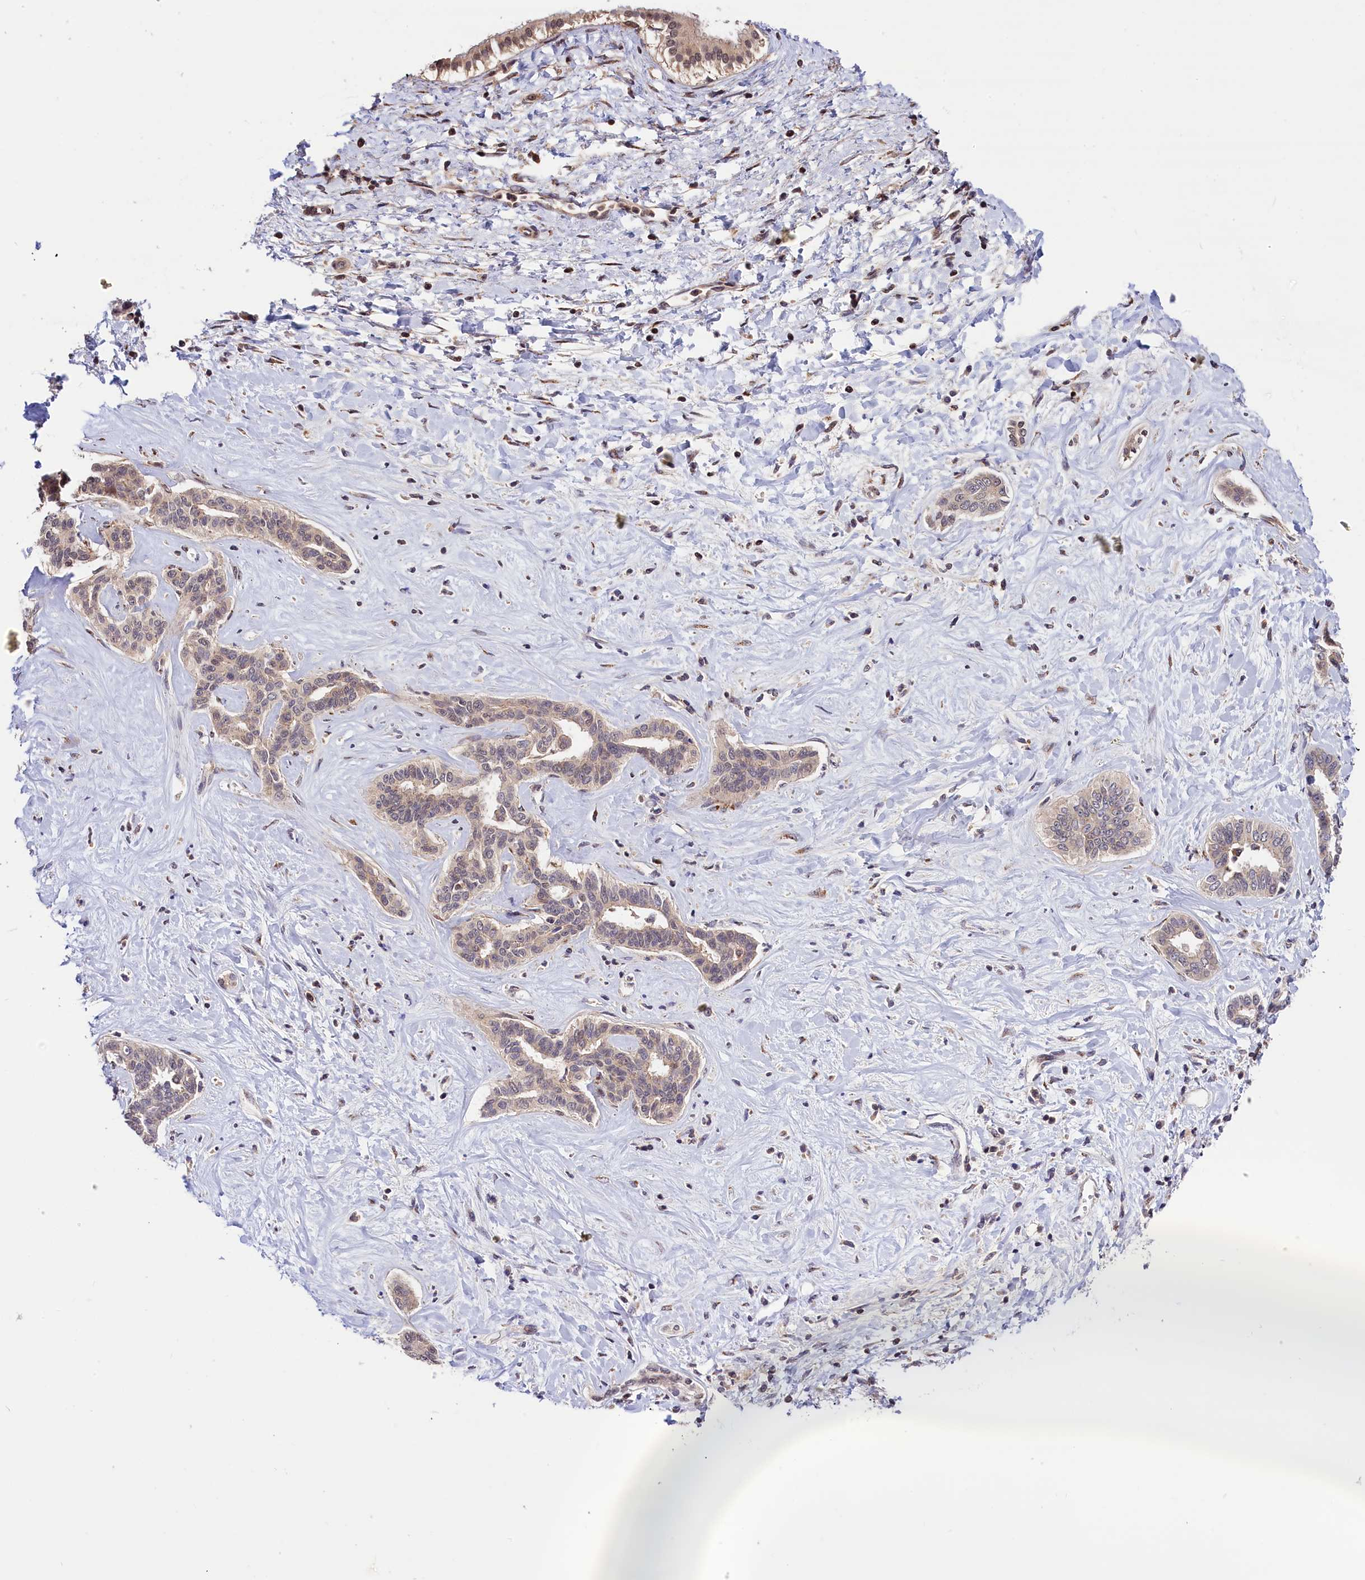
{"staining": {"intensity": "weak", "quantity": "25%-75%", "location": "cytoplasmic/membranous"}, "tissue": "liver cancer", "cell_type": "Tumor cells", "image_type": "cancer", "snomed": [{"axis": "morphology", "description": "Cholangiocarcinoma"}, {"axis": "topography", "description": "Liver"}], "caption": "Brown immunohistochemical staining in human liver cancer exhibits weak cytoplasmic/membranous staining in about 25%-75% of tumor cells.", "gene": "CHORDC1", "patient": {"sex": "female", "age": 77}}